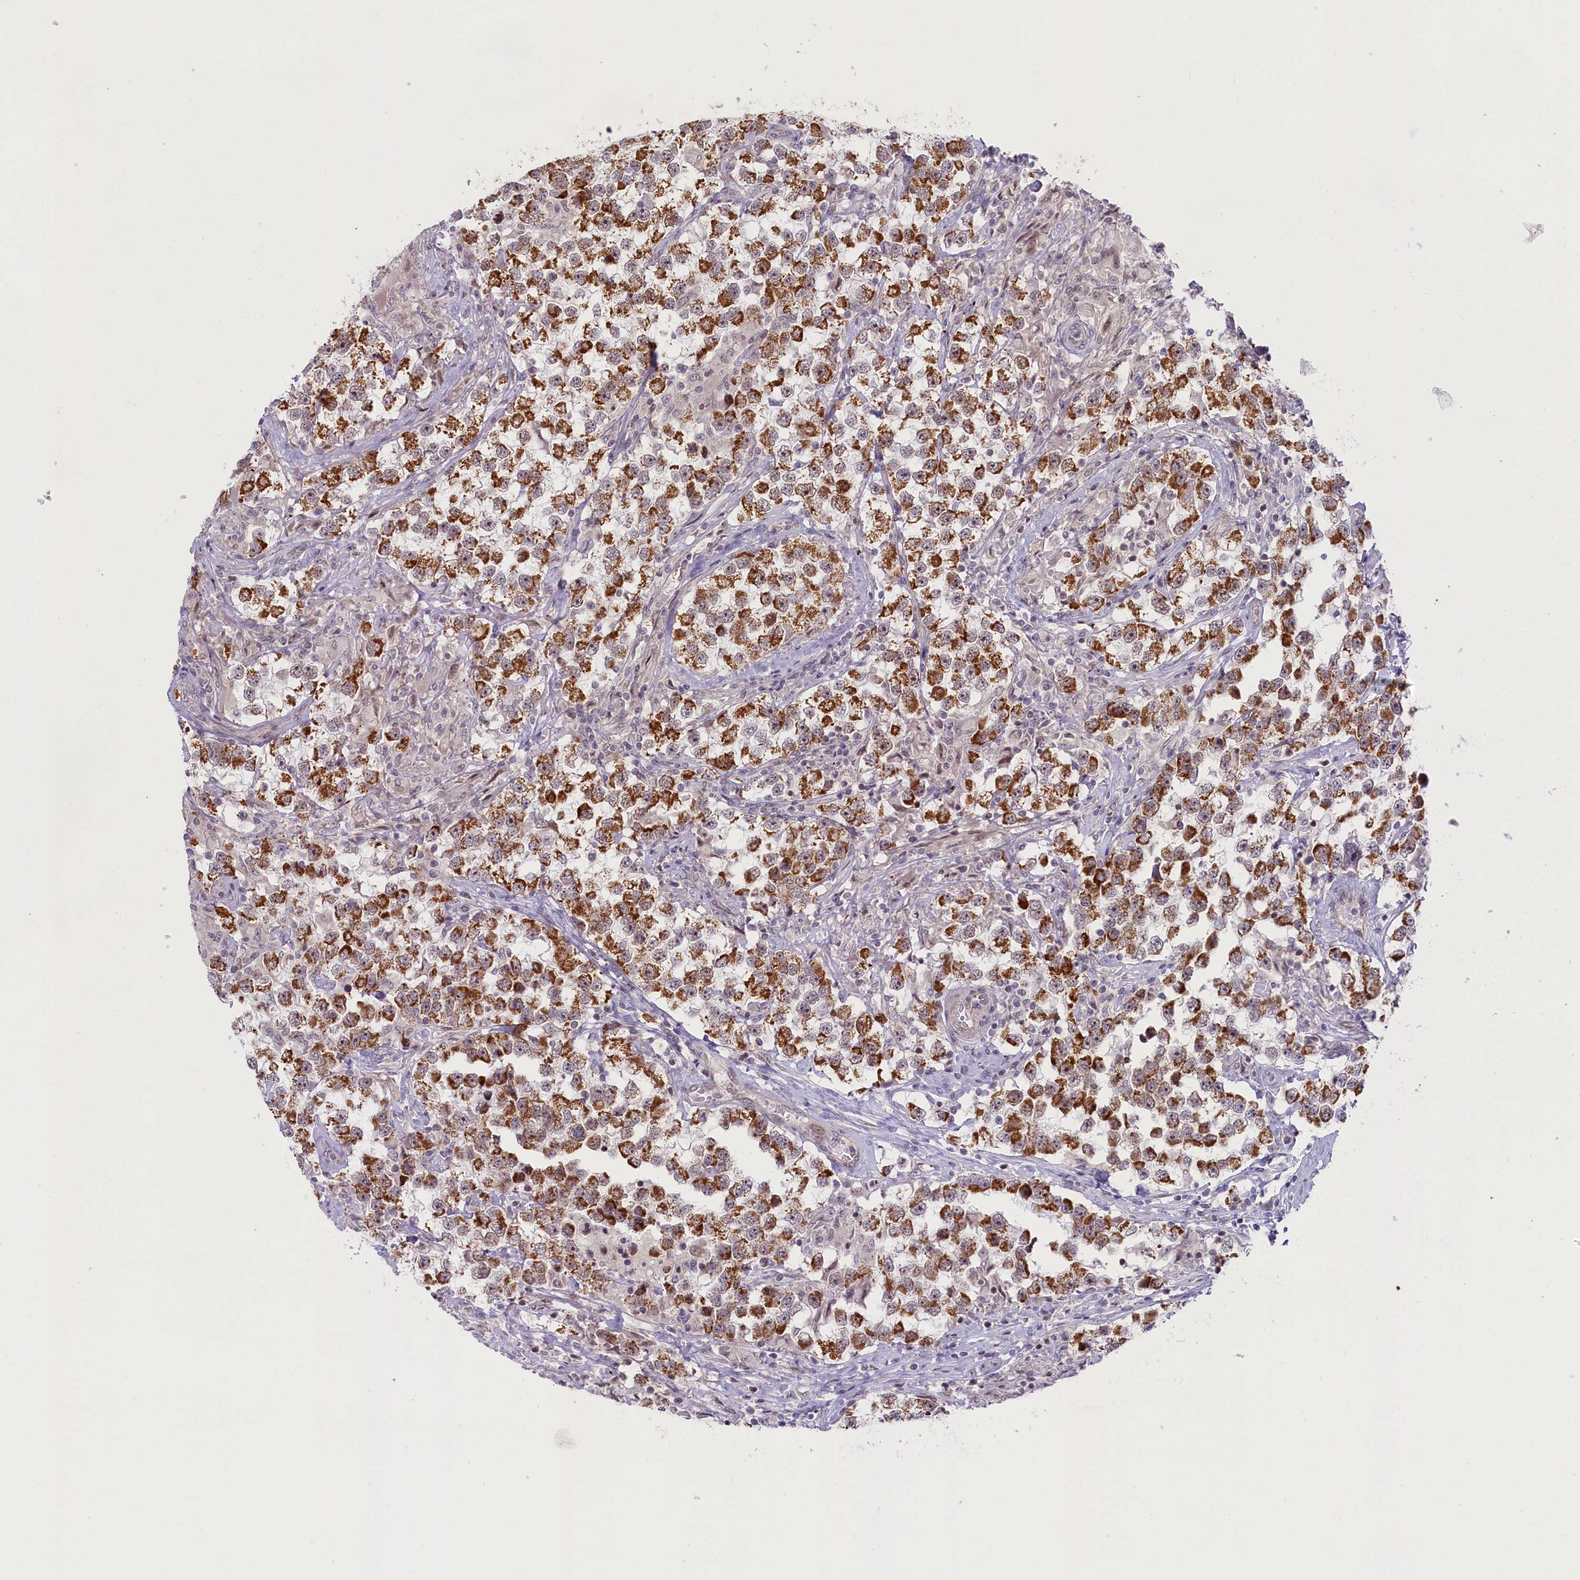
{"staining": {"intensity": "strong", "quantity": ">75%", "location": "cytoplasmic/membranous"}, "tissue": "testis cancer", "cell_type": "Tumor cells", "image_type": "cancer", "snomed": [{"axis": "morphology", "description": "Seminoma, NOS"}, {"axis": "topography", "description": "Testis"}], "caption": "Seminoma (testis) was stained to show a protein in brown. There is high levels of strong cytoplasmic/membranous expression in about >75% of tumor cells. Ihc stains the protein in brown and the nuclei are stained blue.", "gene": "CCL23", "patient": {"sex": "male", "age": 46}}